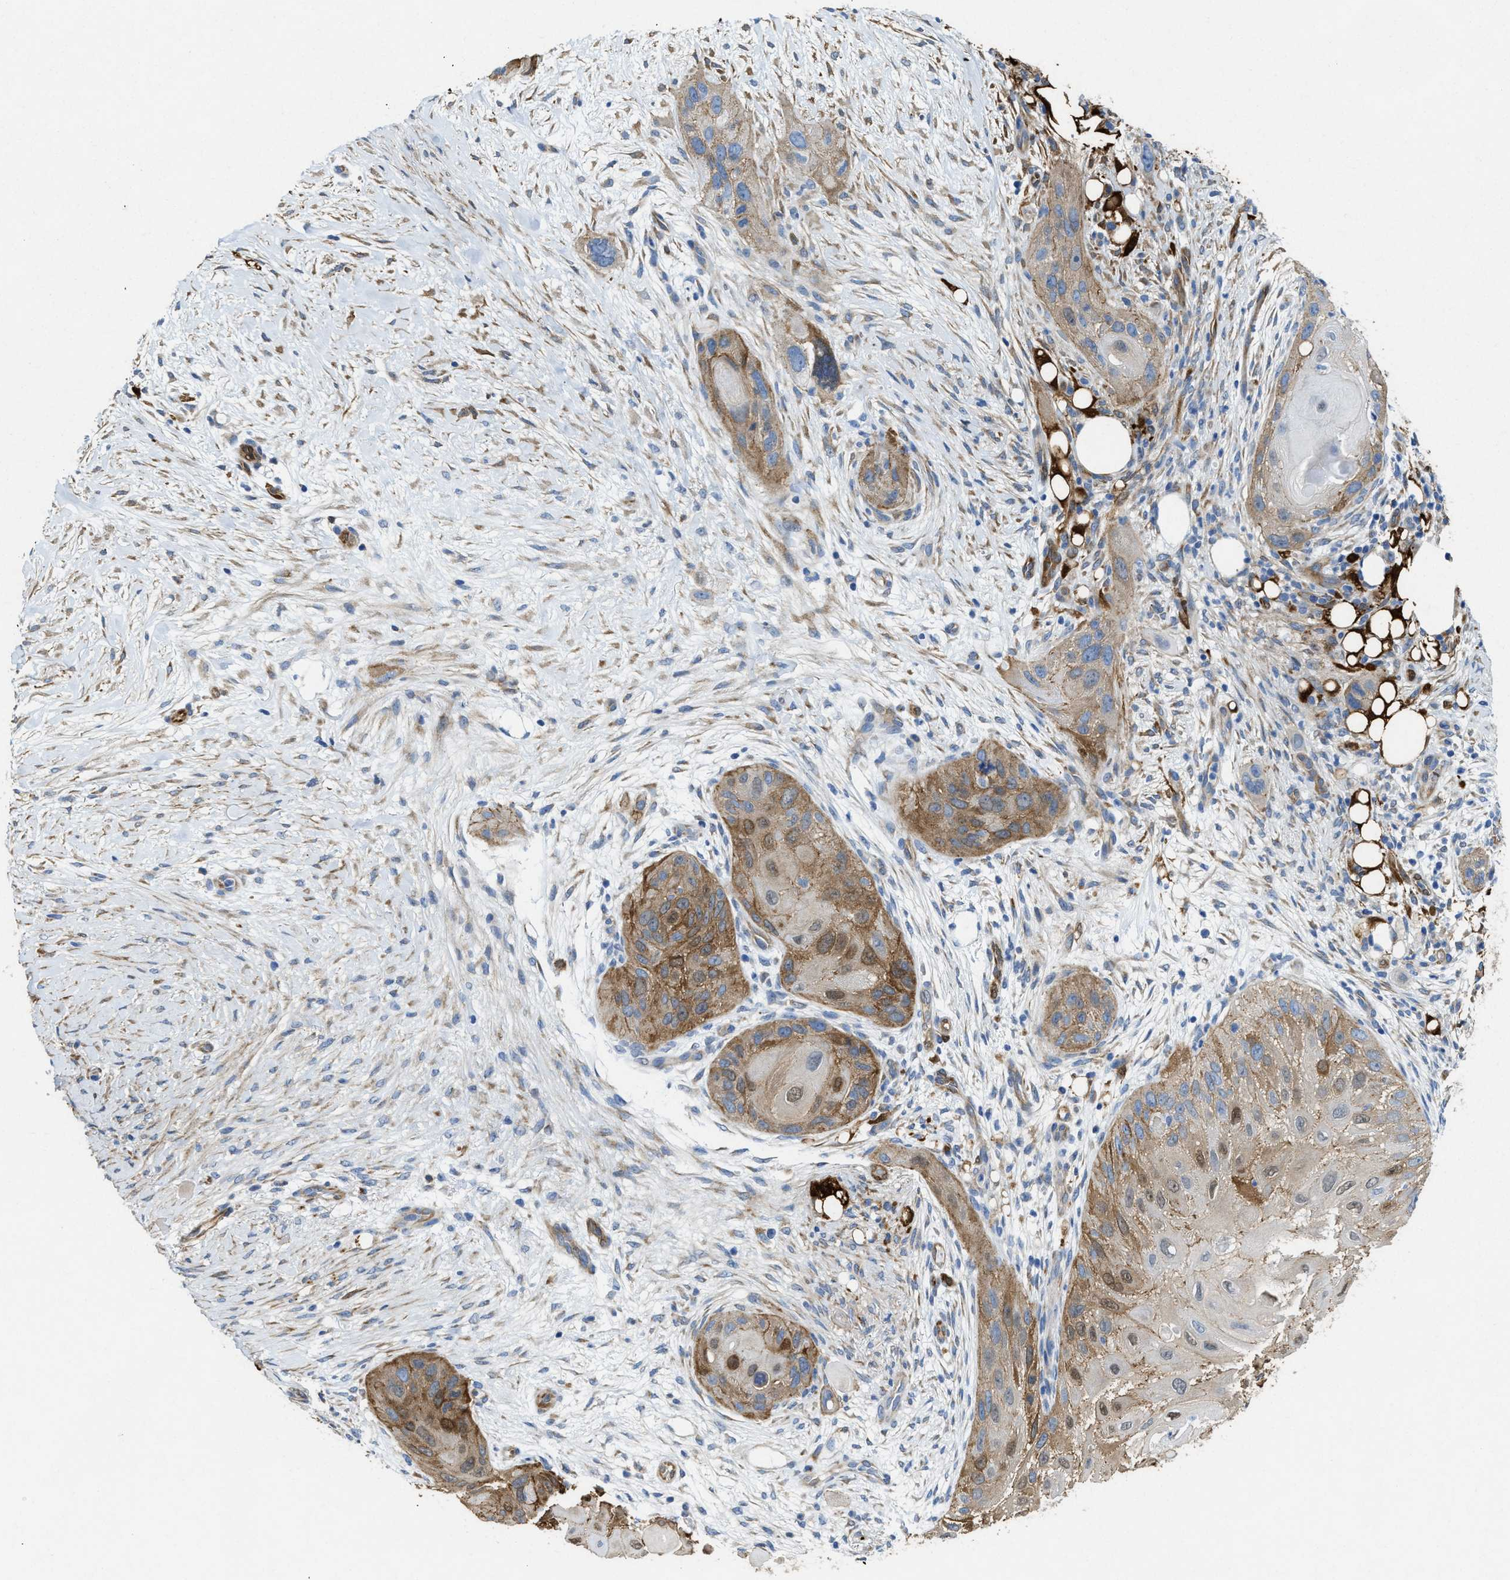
{"staining": {"intensity": "moderate", "quantity": "25%-75%", "location": "cytoplasmic/membranous"}, "tissue": "skin cancer", "cell_type": "Tumor cells", "image_type": "cancer", "snomed": [{"axis": "morphology", "description": "Squamous cell carcinoma, NOS"}, {"axis": "topography", "description": "Skin"}], "caption": "Protein expression analysis of human skin squamous cell carcinoma reveals moderate cytoplasmic/membranous expression in about 25%-75% of tumor cells. (Brightfield microscopy of DAB IHC at high magnification).", "gene": "ASS1", "patient": {"sex": "female", "age": 77}}